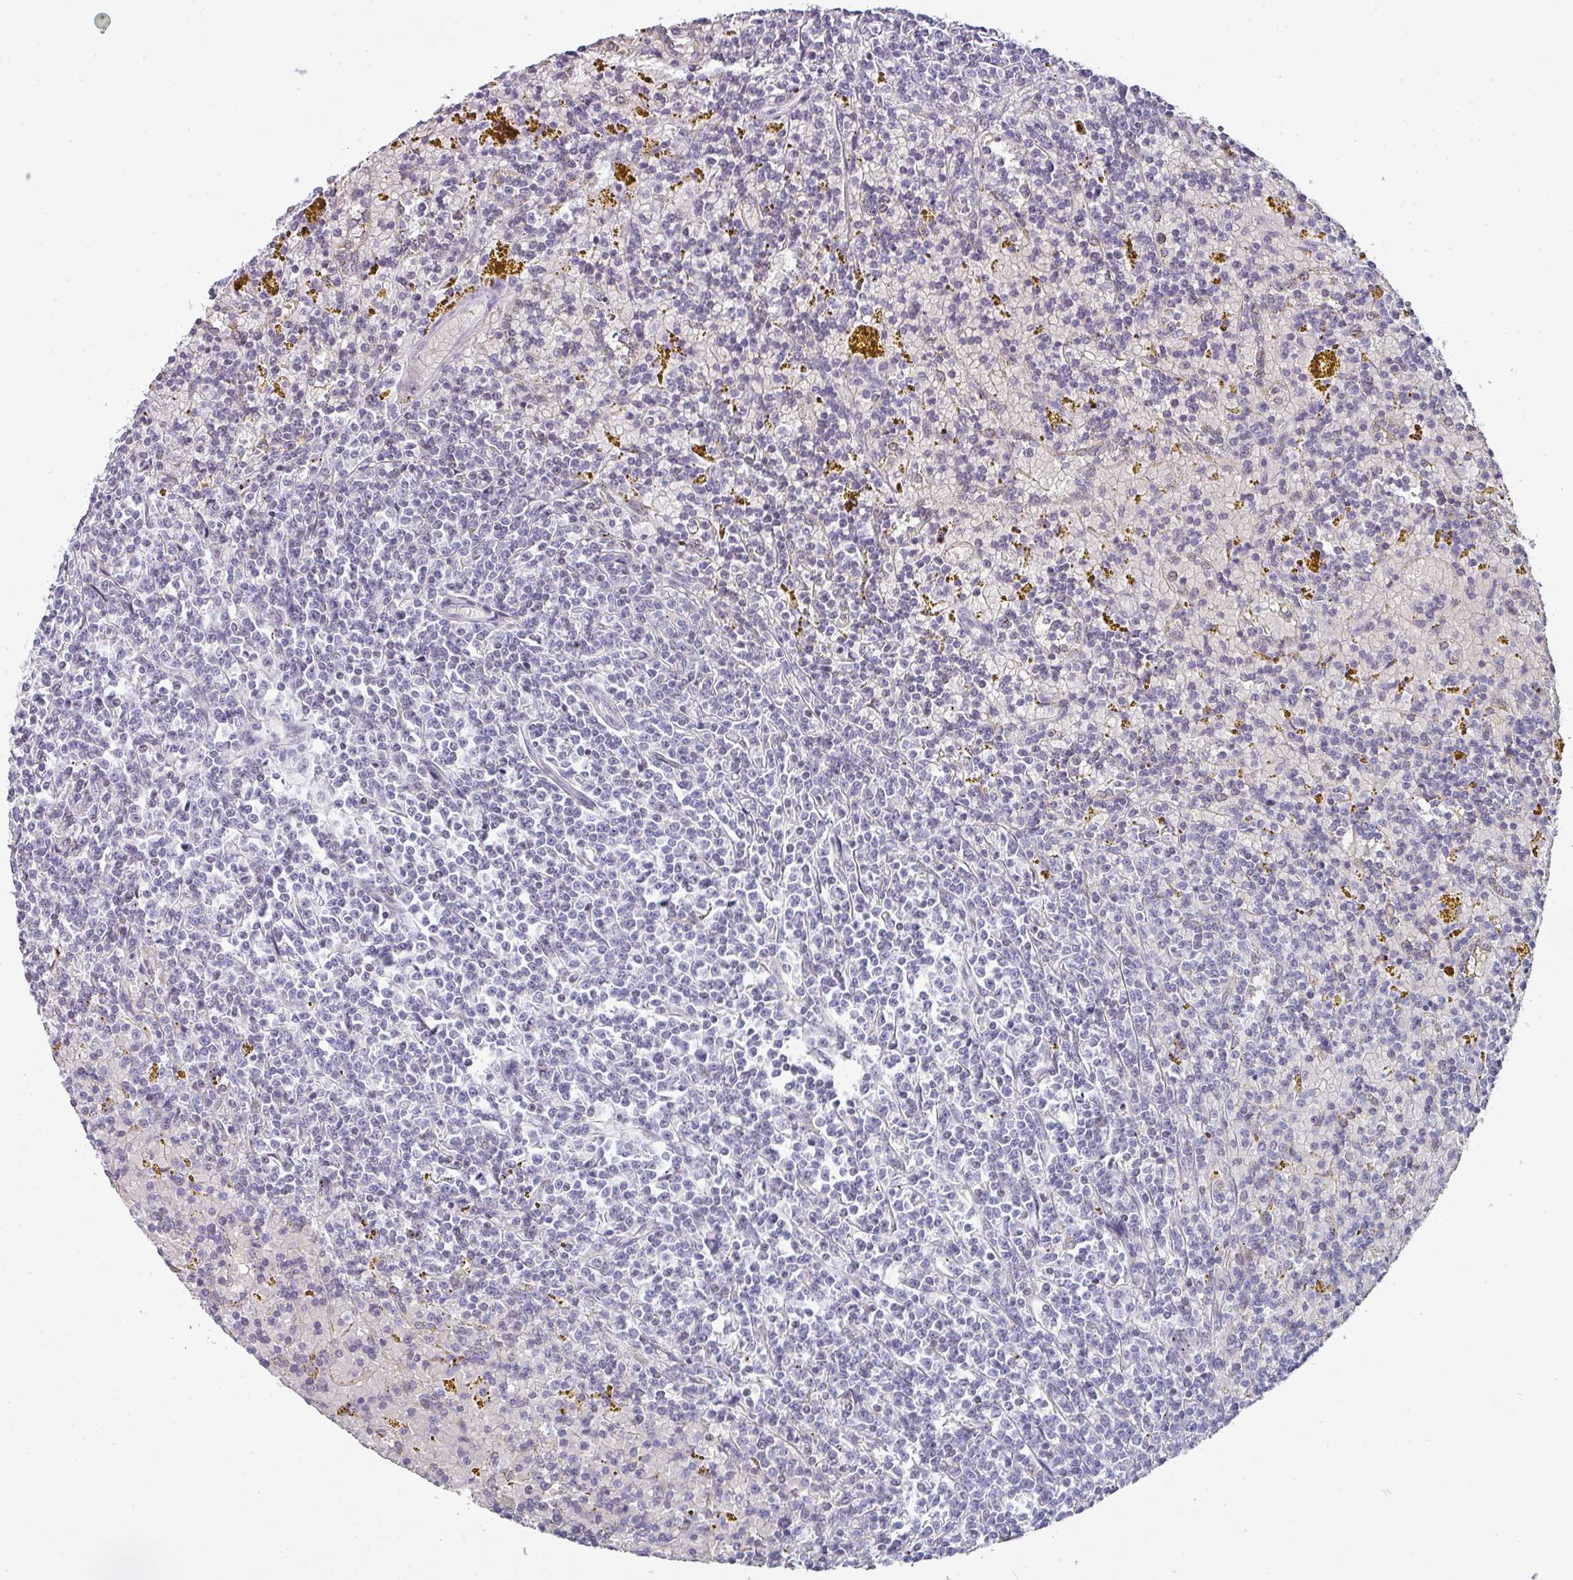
{"staining": {"intensity": "negative", "quantity": "none", "location": "none"}, "tissue": "lymphoma", "cell_type": "Tumor cells", "image_type": "cancer", "snomed": [{"axis": "morphology", "description": "Malignant lymphoma, non-Hodgkin's type, Low grade"}, {"axis": "topography", "description": "Spleen"}, {"axis": "topography", "description": "Lymph node"}], "caption": "Immunohistochemistry micrograph of human malignant lymphoma, non-Hodgkin's type (low-grade) stained for a protein (brown), which exhibits no expression in tumor cells.", "gene": "DEFB115", "patient": {"sex": "female", "age": 66}}